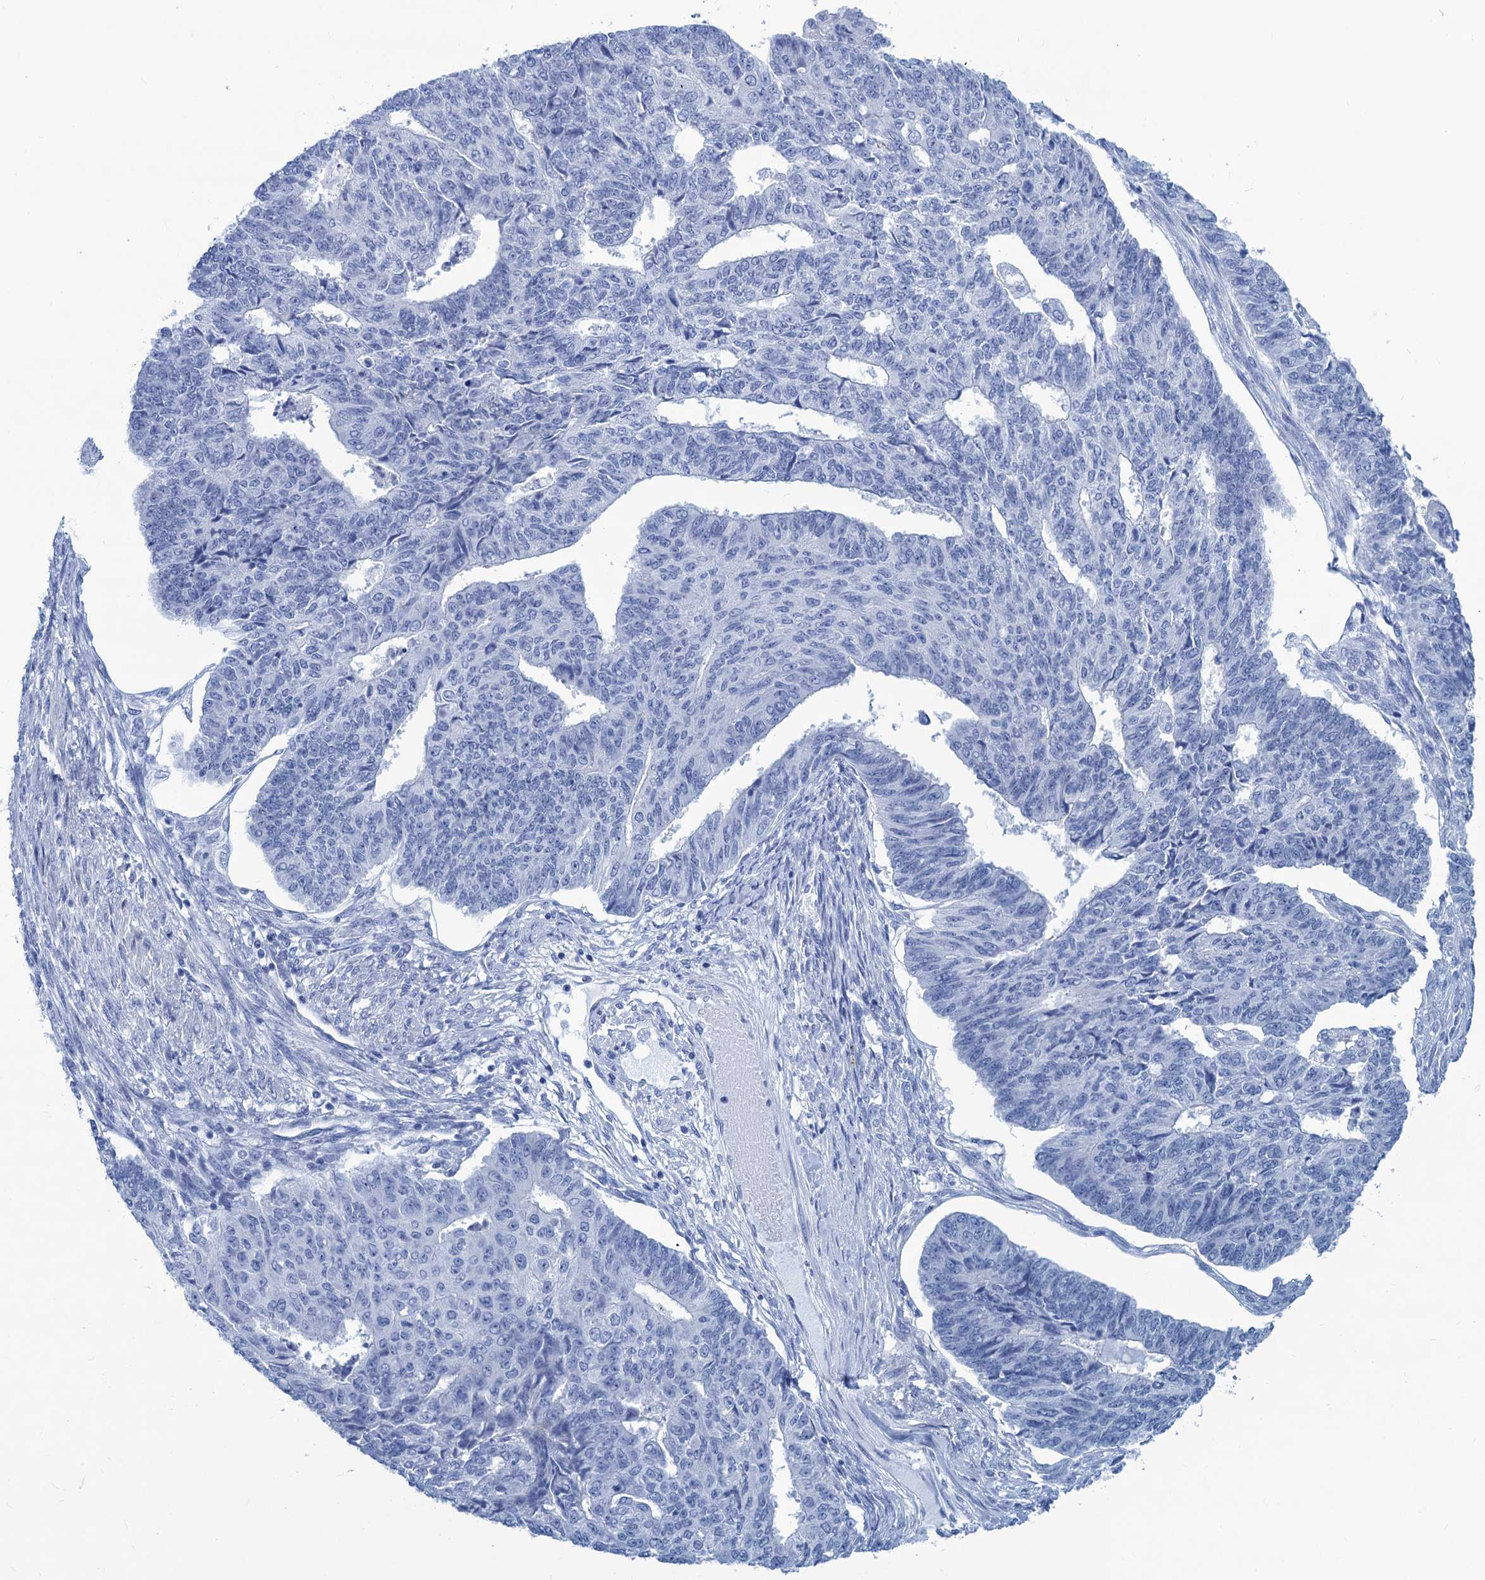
{"staining": {"intensity": "negative", "quantity": "none", "location": "none"}, "tissue": "endometrial cancer", "cell_type": "Tumor cells", "image_type": "cancer", "snomed": [{"axis": "morphology", "description": "Adenocarcinoma, NOS"}, {"axis": "topography", "description": "Endometrium"}], "caption": "Endometrial adenocarcinoma stained for a protein using immunohistochemistry (IHC) demonstrates no expression tumor cells.", "gene": "CABYR", "patient": {"sex": "female", "age": 32}}